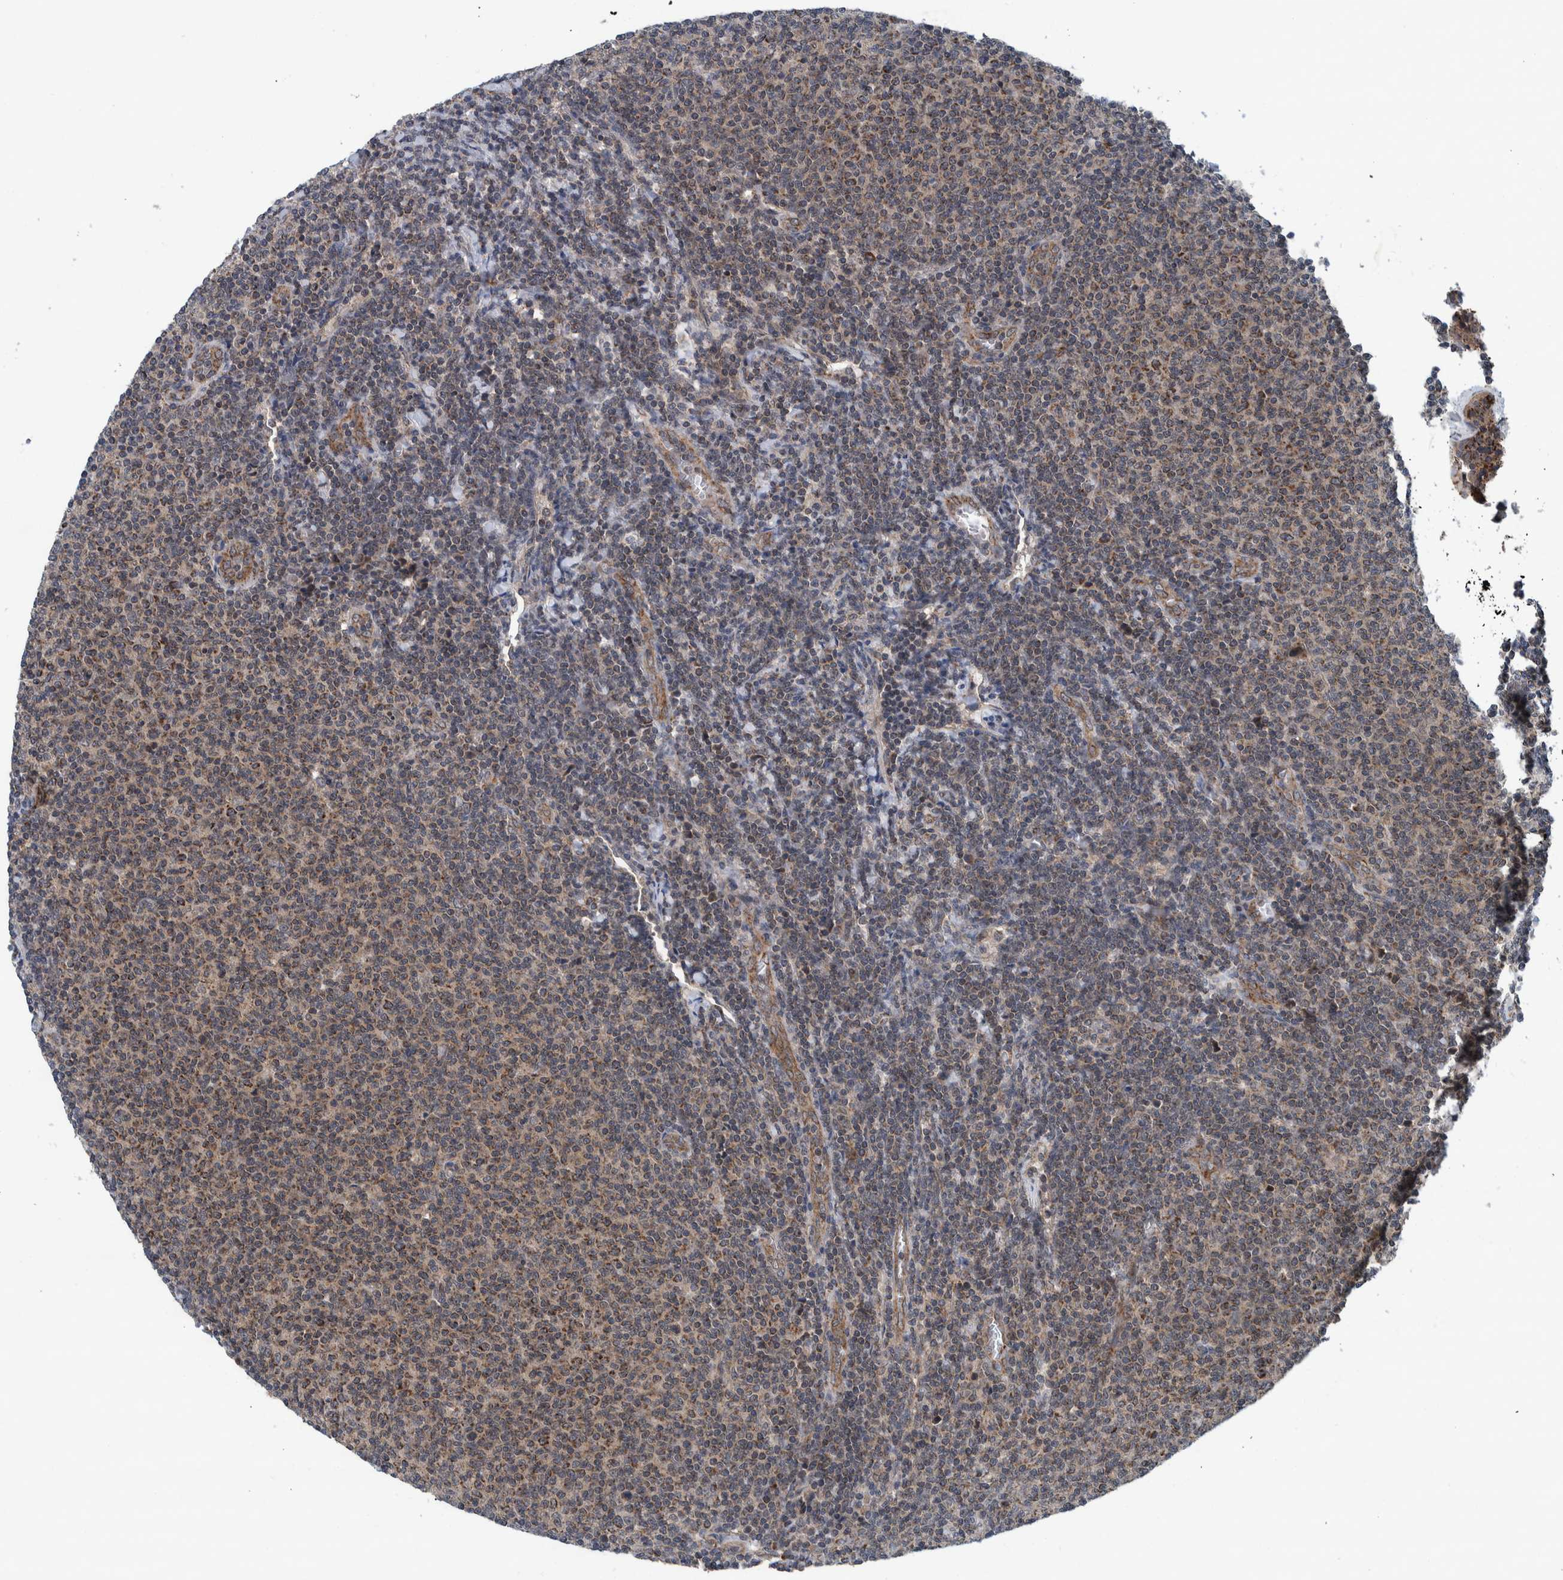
{"staining": {"intensity": "moderate", "quantity": "25%-75%", "location": "cytoplasmic/membranous"}, "tissue": "lymphoma", "cell_type": "Tumor cells", "image_type": "cancer", "snomed": [{"axis": "morphology", "description": "Malignant lymphoma, non-Hodgkin's type, Low grade"}, {"axis": "topography", "description": "Lymph node"}], "caption": "IHC of human lymphoma exhibits medium levels of moderate cytoplasmic/membranous staining in about 25%-75% of tumor cells.", "gene": "MRPS7", "patient": {"sex": "male", "age": 66}}